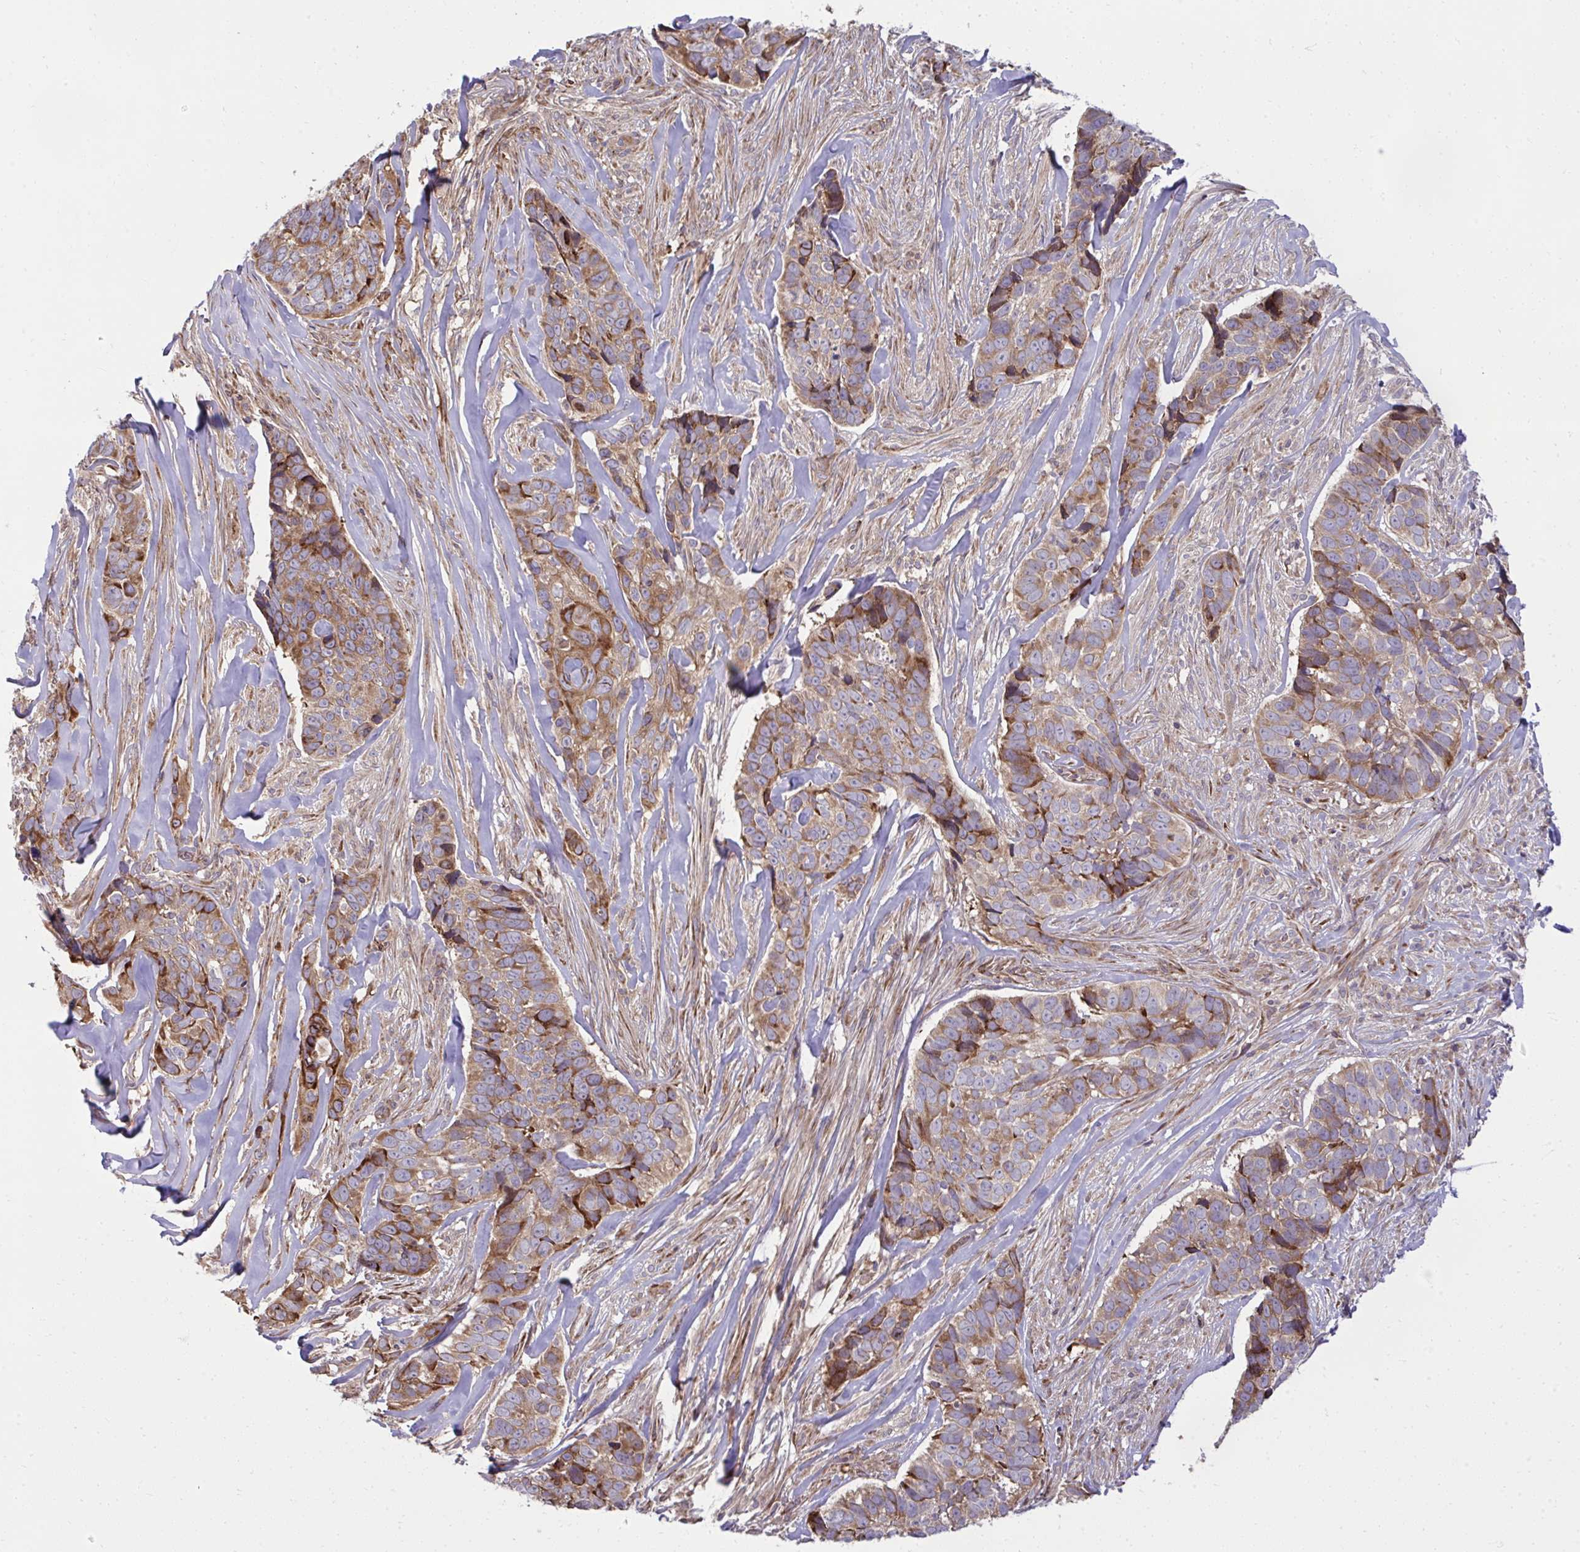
{"staining": {"intensity": "moderate", "quantity": ">75%", "location": "cytoplasmic/membranous"}, "tissue": "skin cancer", "cell_type": "Tumor cells", "image_type": "cancer", "snomed": [{"axis": "morphology", "description": "Basal cell carcinoma"}, {"axis": "topography", "description": "Skin"}], "caption": "This is an image of IHC staining of basal cell carcinoma (skin), which shows moderate expression in the cytoplasmic/membranous of tumor cells.", "gene": "NMNAT3", "patient": {"sex": "female", "age": 82}}